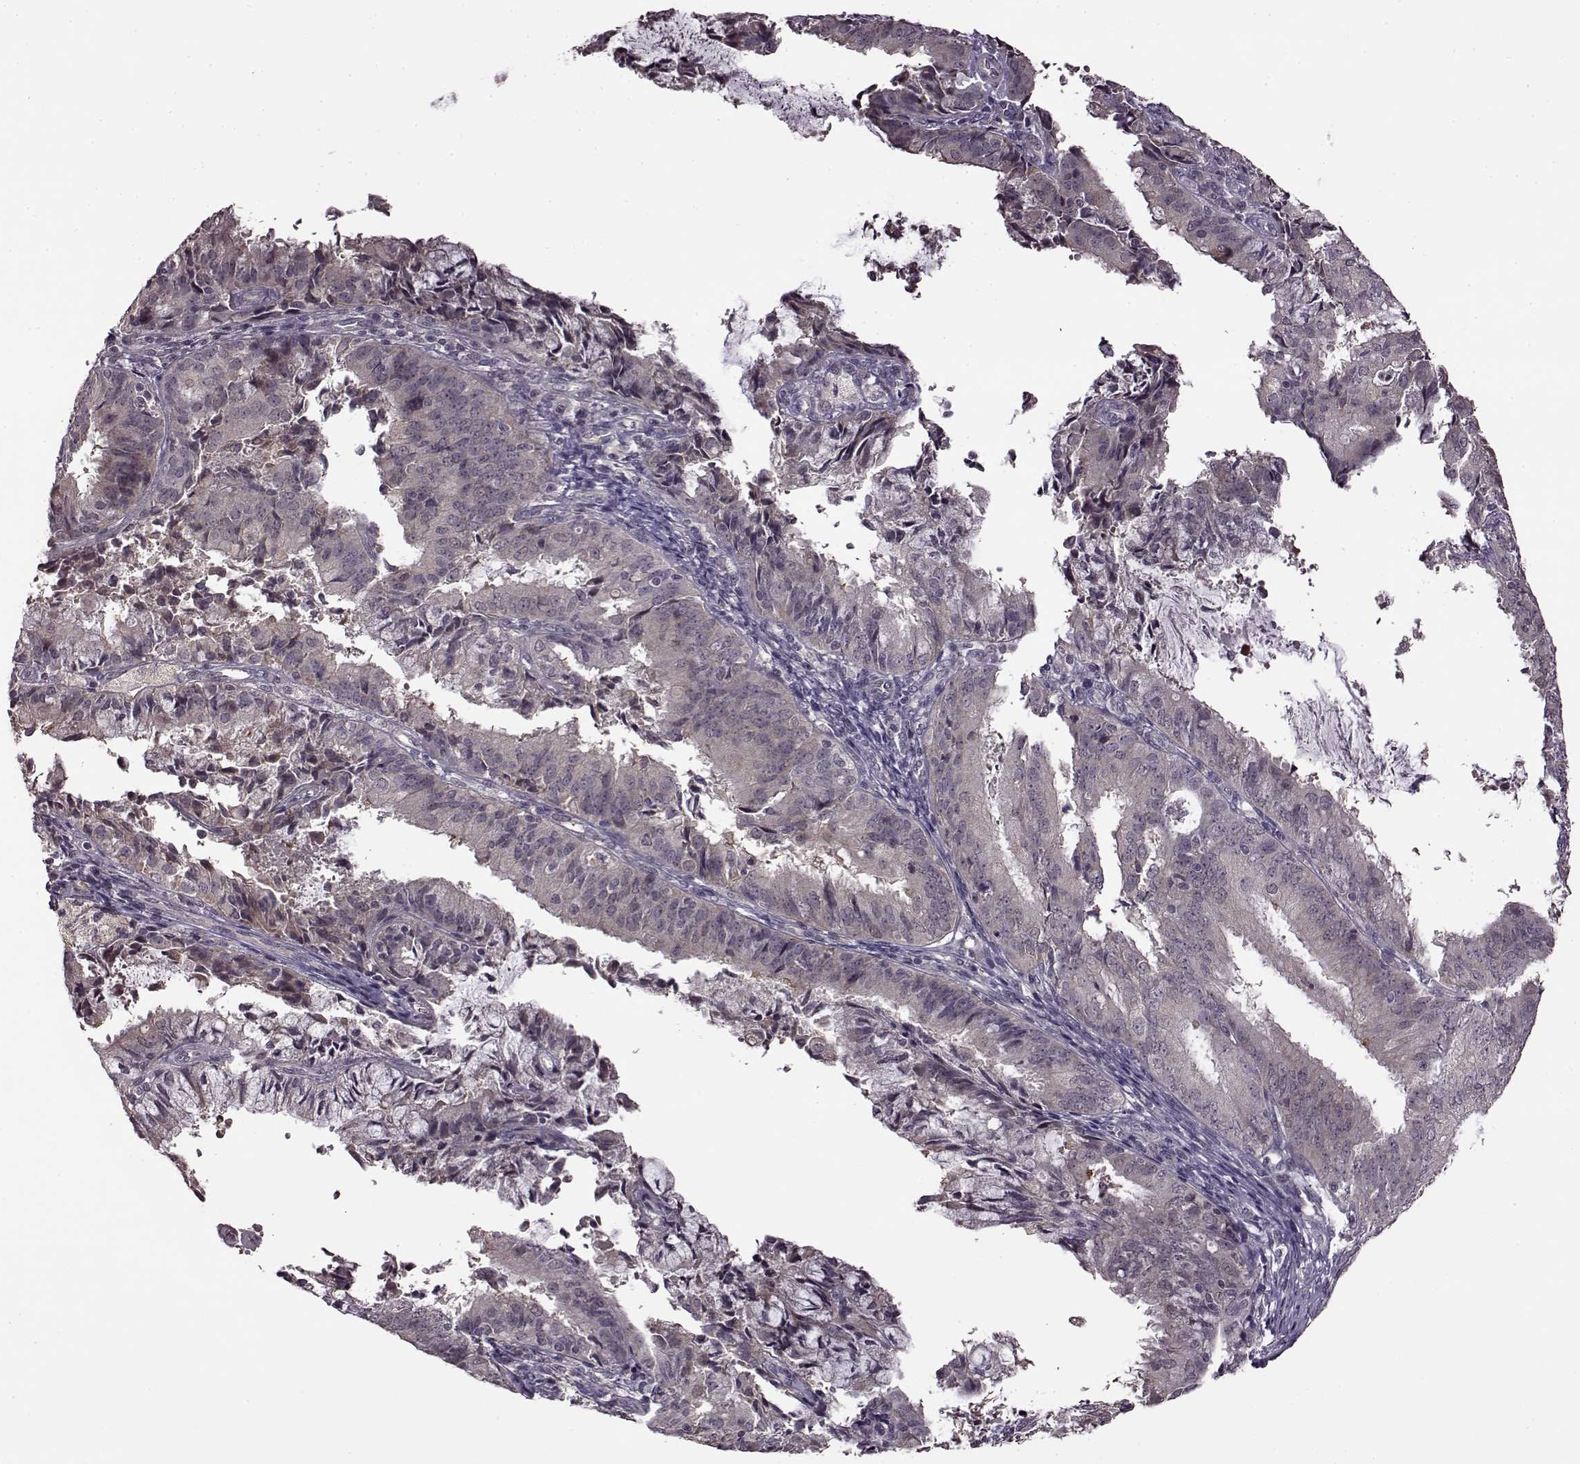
{"staining": {"intensity": "negative", "quantity": "none", "location": "none"}, "tissue": "endometrial cancer", "cell_type": "Tumor cells", "image_type": "cancer", "snomed": [{"axis": "morphology", "description": "Adenocarcinoma, NOS"}, {"axis": "topography", "description": "Endometrium"}], "caption": "High magnification brightfield microscopy of endometrial cancer (adenocarcinoma) stained with DAB (brown) and counterstained with hematoxylin (blue): tumor cells show no significant staining. (IHC, brightfield microscopy, high magnification).", "gene": "MAIP1", "patient": {"sex": "female", "age": 57}}